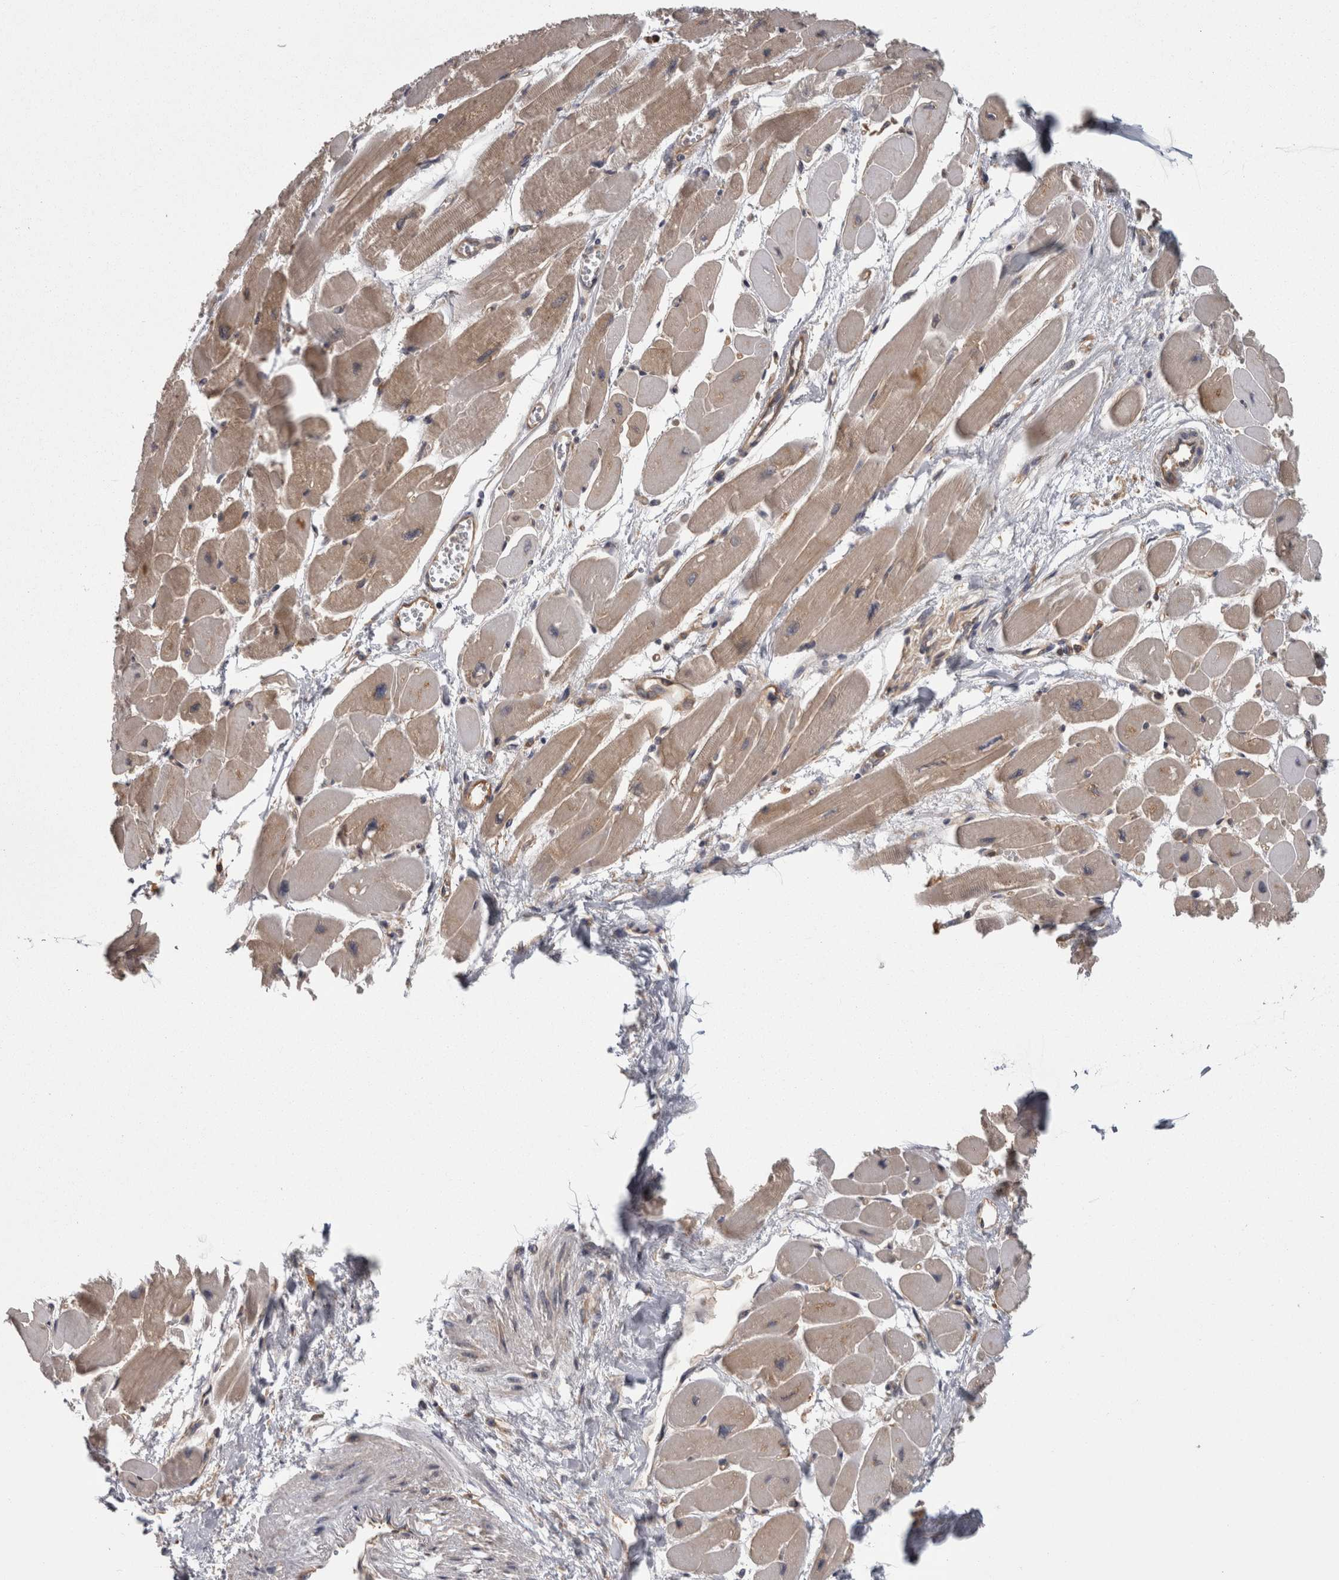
{"staining": {"intensity": "moderate", "quantity": "25%-75%", "location": "cytoplasmic/membranous"}, "tissue": "heart muscle", "cell_type": "Cardiomyocytes", "image_type": "normal", "snomed": [{"axis": "morphology", "description": "Normal tissue, NOS"}, {"axis": "topography", "description": "Heart"}], "caption": "Moderate cytoplasmic/membranous protein staining is seen in about 25%-75% of cardiomyocytes in heart muscle. The protein of interest is stained brown, and the nuclei are stained in blue (DAB IHC with brightfield microscopy, high magnification).", "gene": "SMCR8", "patient": {"sex": "female", "age": 54}}